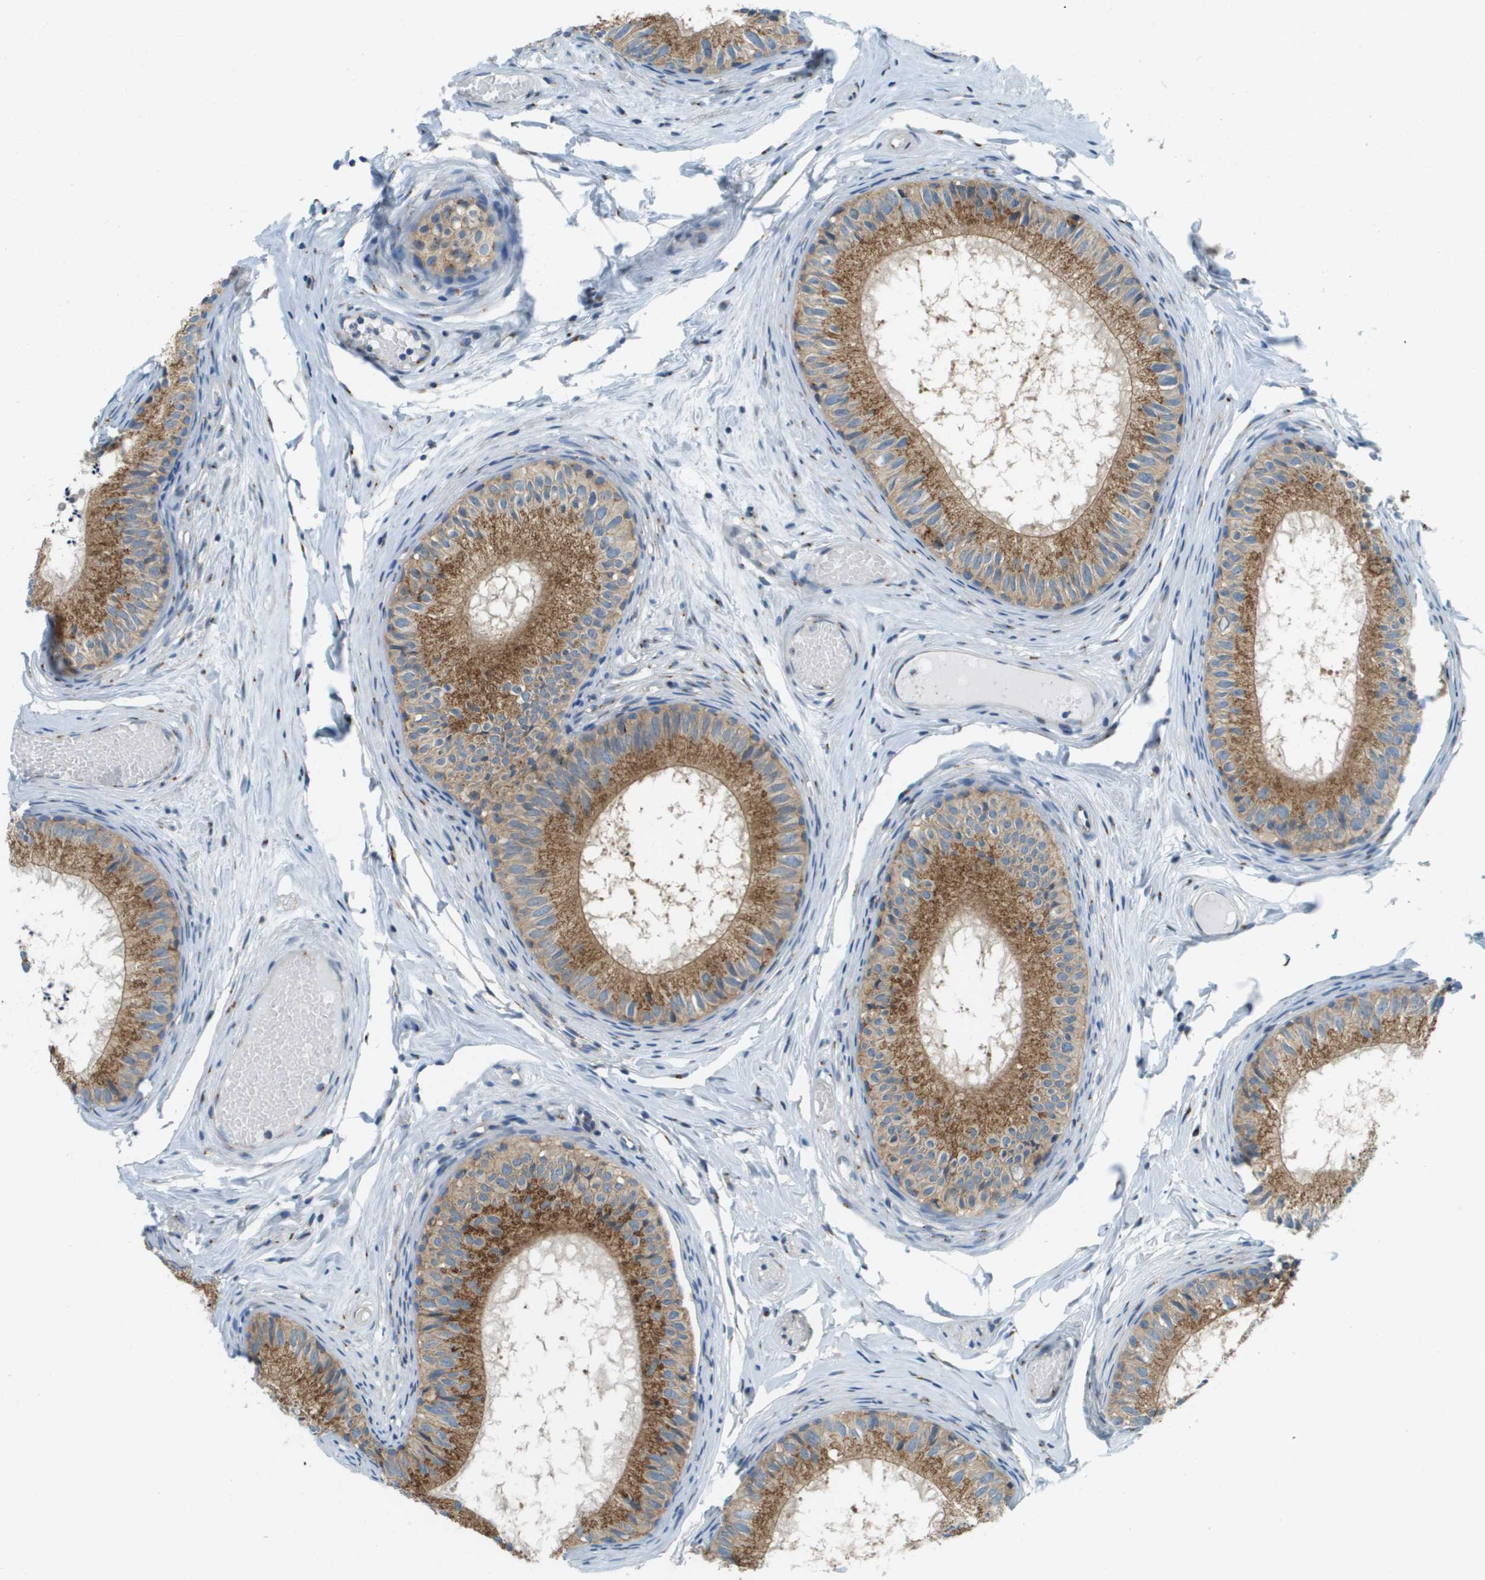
{"staining": {"intensity": "moderate", "quantity": ">75%", "location": "cytoplasmic/membranous"}, "tissue": "epididymis", "cell_type": "Glandular cells", "image_type": "normal", "snomed": [{"axis": "morphology", "description": "Normal tissue, NOS"}, {"axis": "topography", "description": "Epididymis"}], "caption": "Brown immunohistochemical staining in normal human epididymis exhibits moderate cytoplasmic/membranous expression in approximately >75% of glandular cells. (DAB IHC with brightfield microscopy, high magnification).", "gene": "ACBD3", "patient": {"sex": "male", "age": 46}}